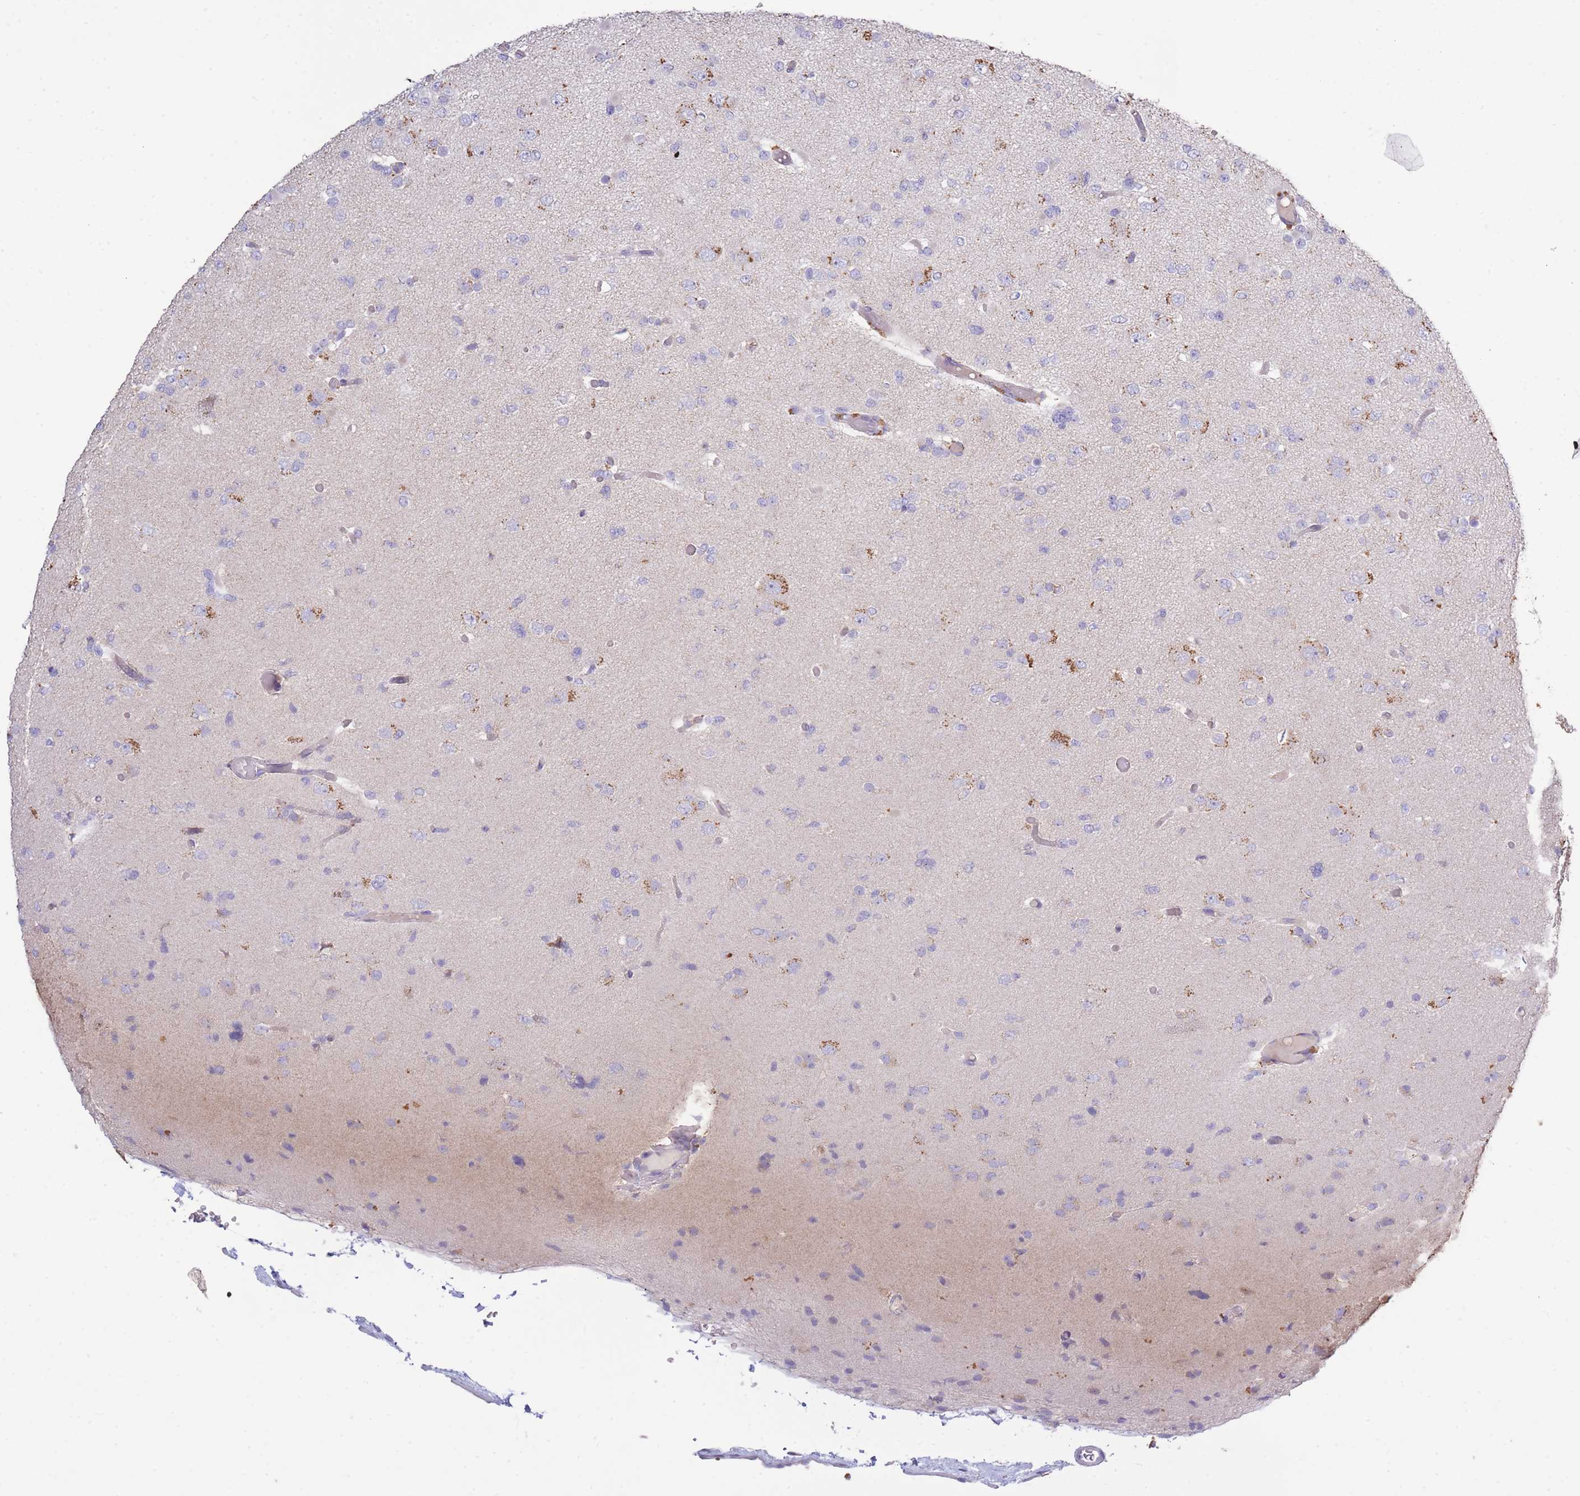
{"staining": {"intensity": "negative", "quantity": "none", "location": "none"}, "tissue": "glioma", "cell_type": "Tumor cells", "image_type": "cancer", "snomed": [{"axis": "morphology", "description": "Glioma, malignant, Low grade"}, {"axis": "topography", "description": "Brain"}], "caption": "Glioma was stained to show a protein in brown. There is no significant staining in tumor cells. (DAB IHC visualized using brightfield microscopy, high magnification).", "gene": "CENPM", "patient": {"sex": "female", "age": 22}}